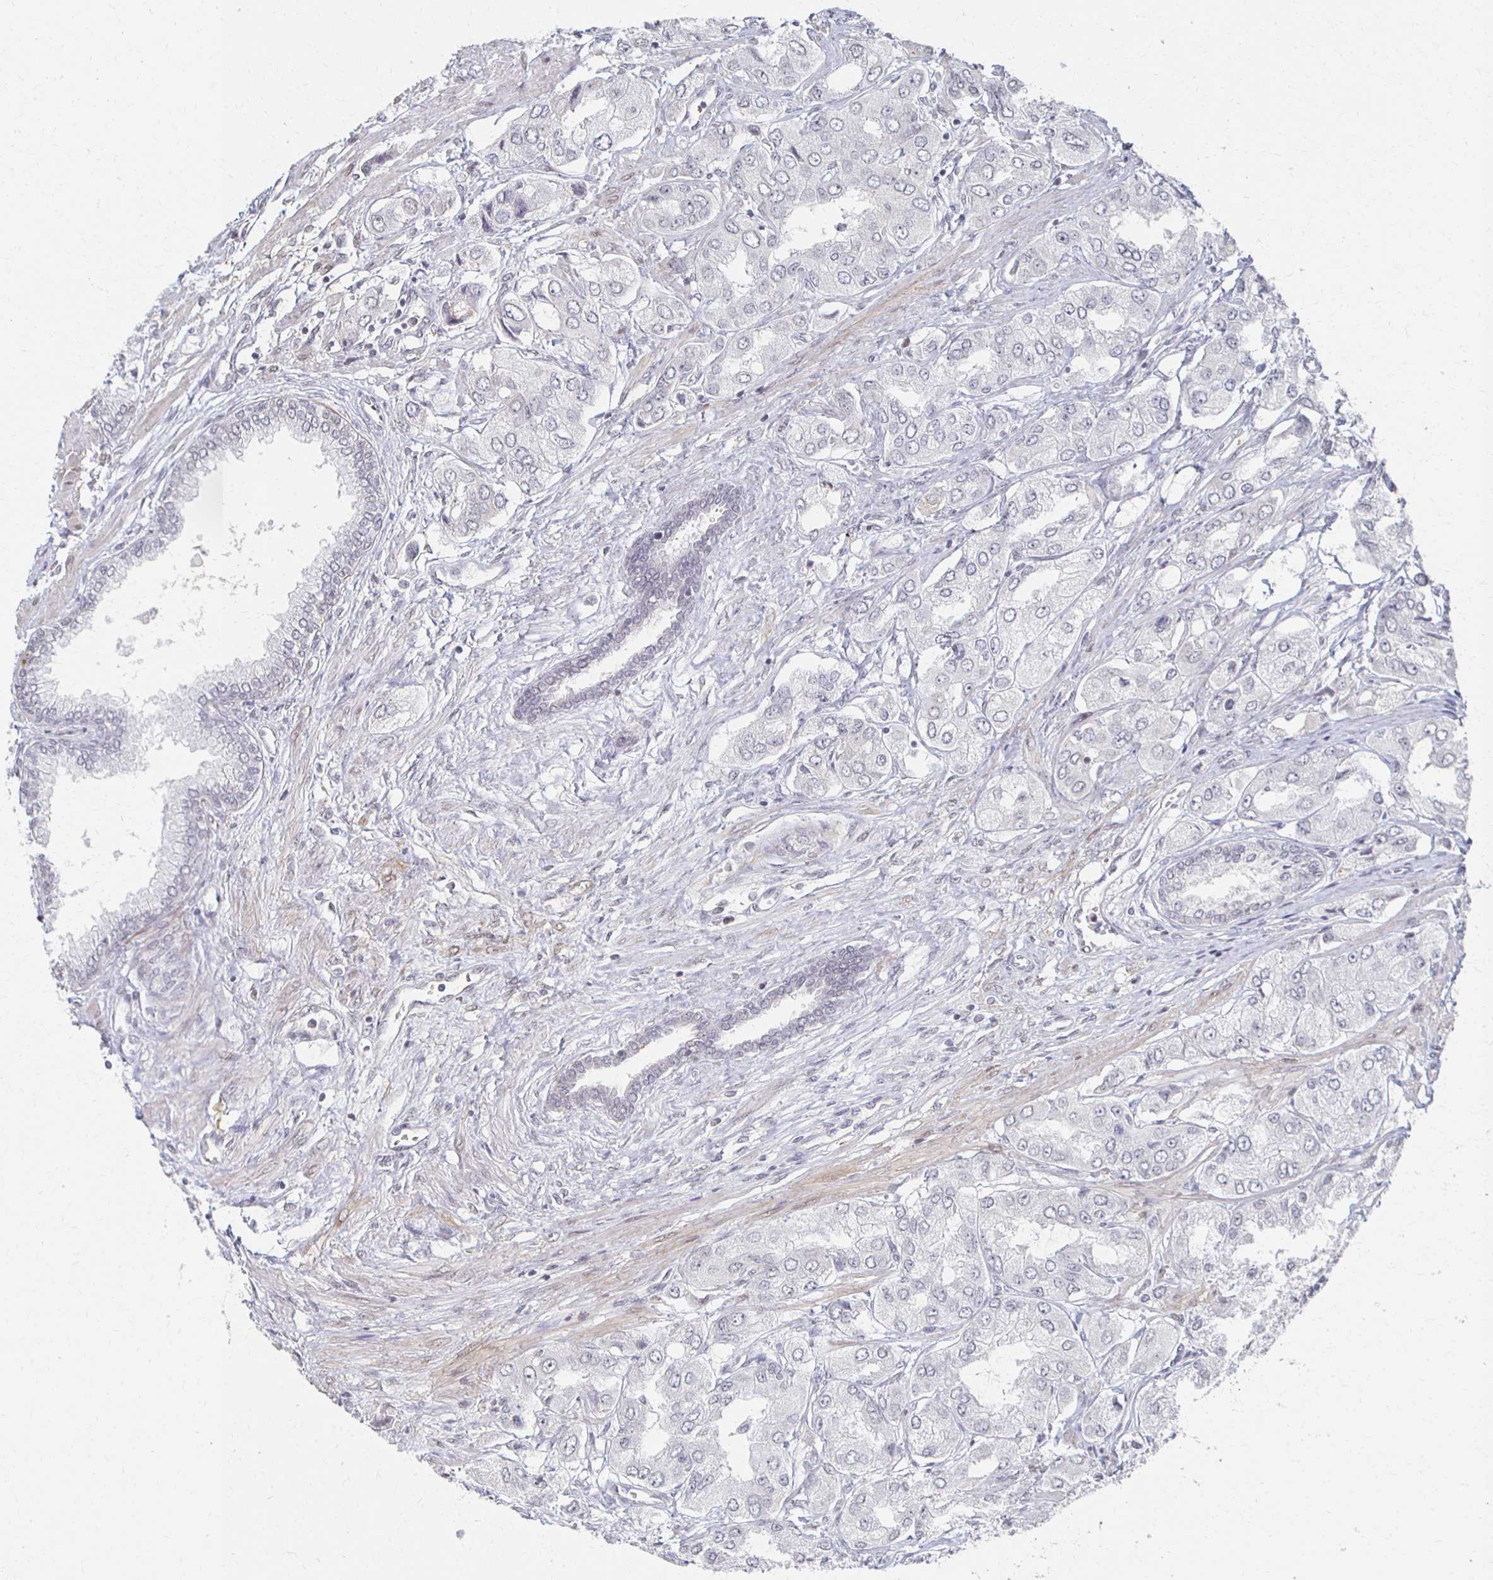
{"staining": {"intensity": "negative", "quantity": "none", "location": "none"}, "tissue": "prostate cancer", "cell_type": "Tumor cells", "image_type": "cancer", "snomed": [{"axis": "morphology", "description": "Adenocarcinoma, Low grade"}, {"axis": "topography", "description": "Prostate"}], "caption": "There is no significant expression in tumor cells of prostate adenocarcinoma (low-grade).", "gene": "DAB1", "patient": {"sex": "male", "age": 69}}